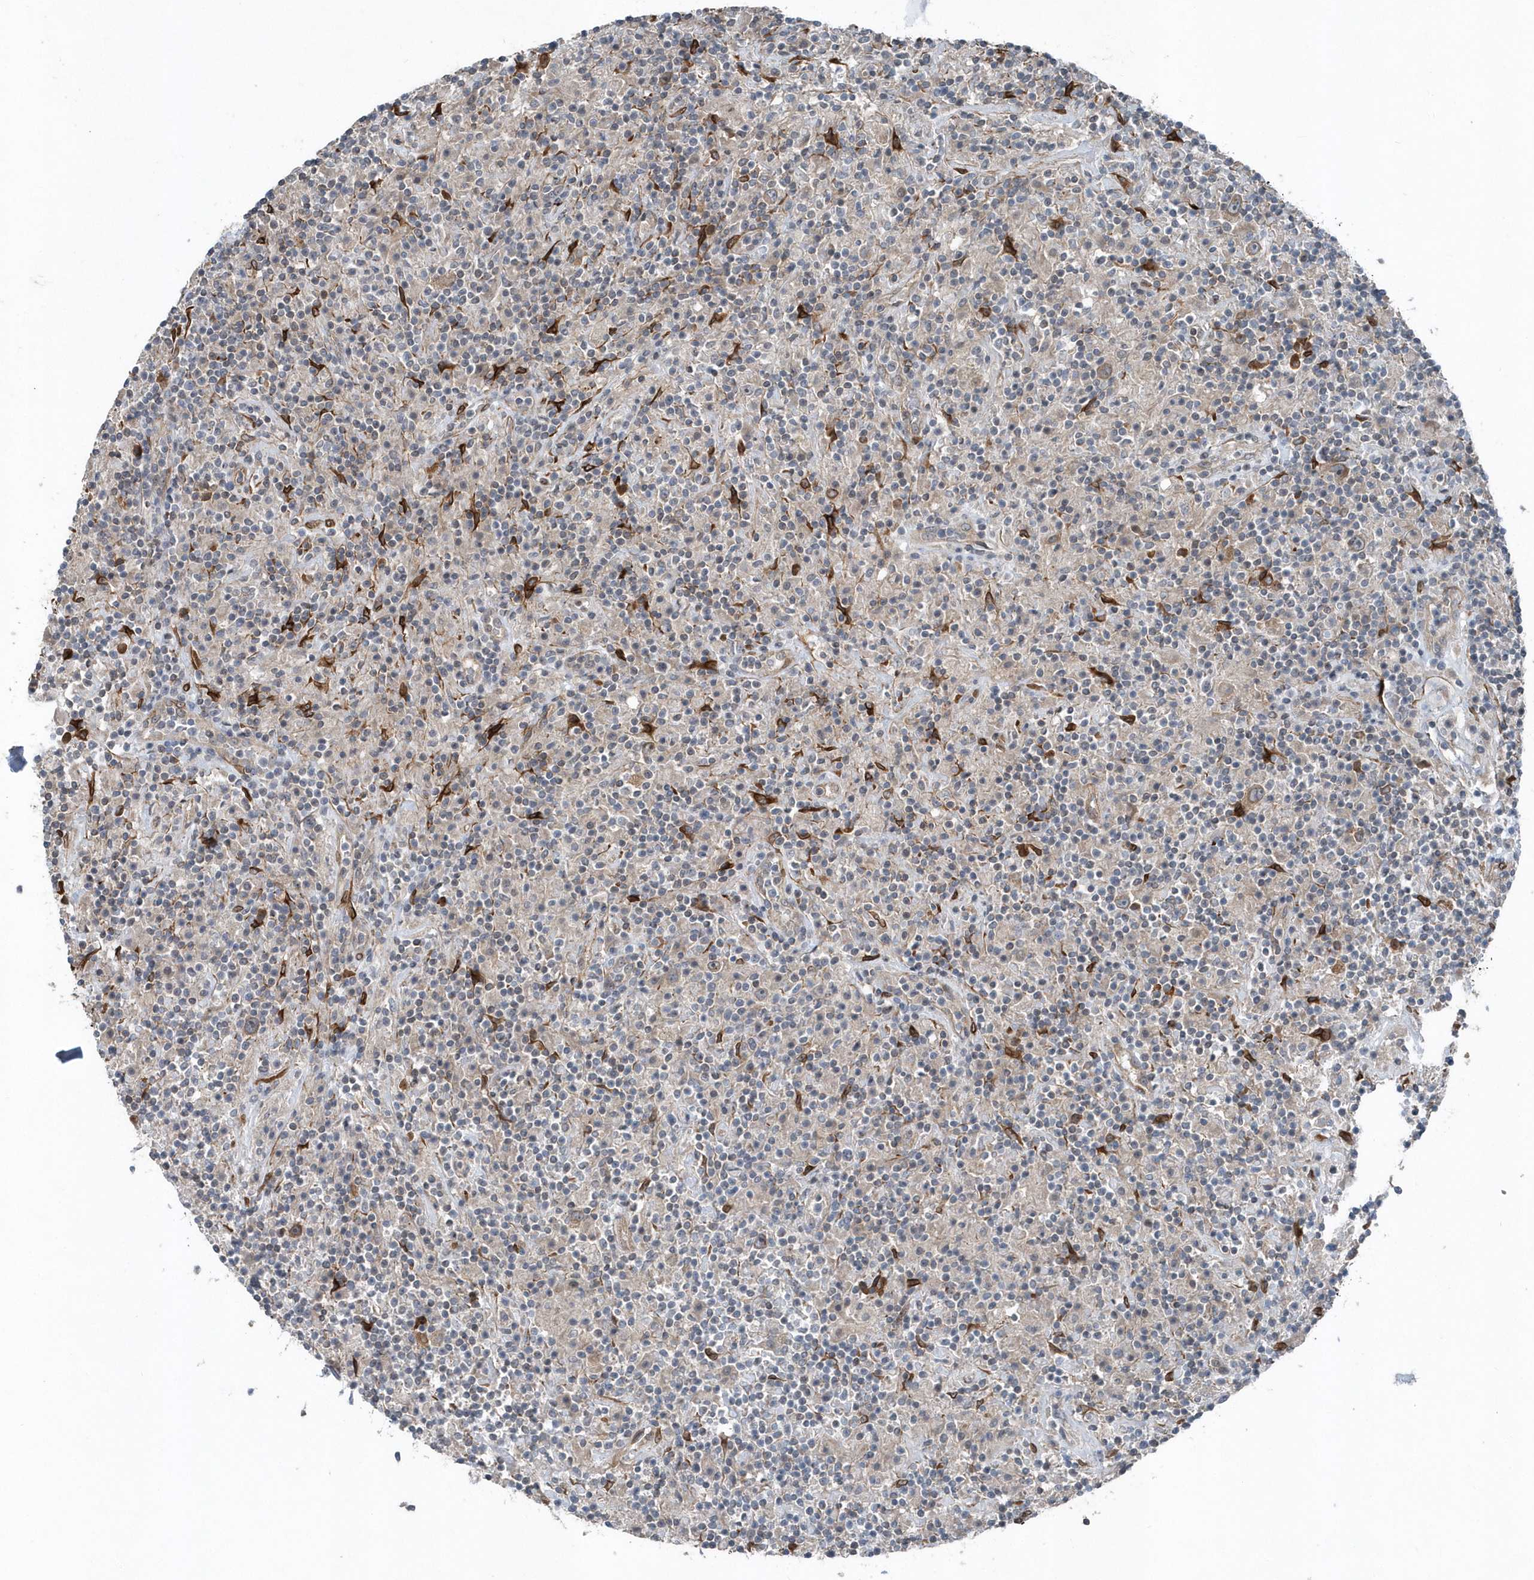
{"staining": {"intensity": "weak", "quantity": ">75%", "location": "cytoplasmic/membranous"}, "tissue": "lymphoma", "cell_type": "Tumor cells", "image_type": "cancer", "snomed": [{"axis": "morphology", "description": "Hodgkin's disease, NOS"}, {"axis": "topography", "description": "Lymph node"}], "caption": "Human Hodgkin's disease stained with a protein marker shows weak staining in tumor cells.", "gene": "MCC", "patient": {"sex": "male", "age": 70}}